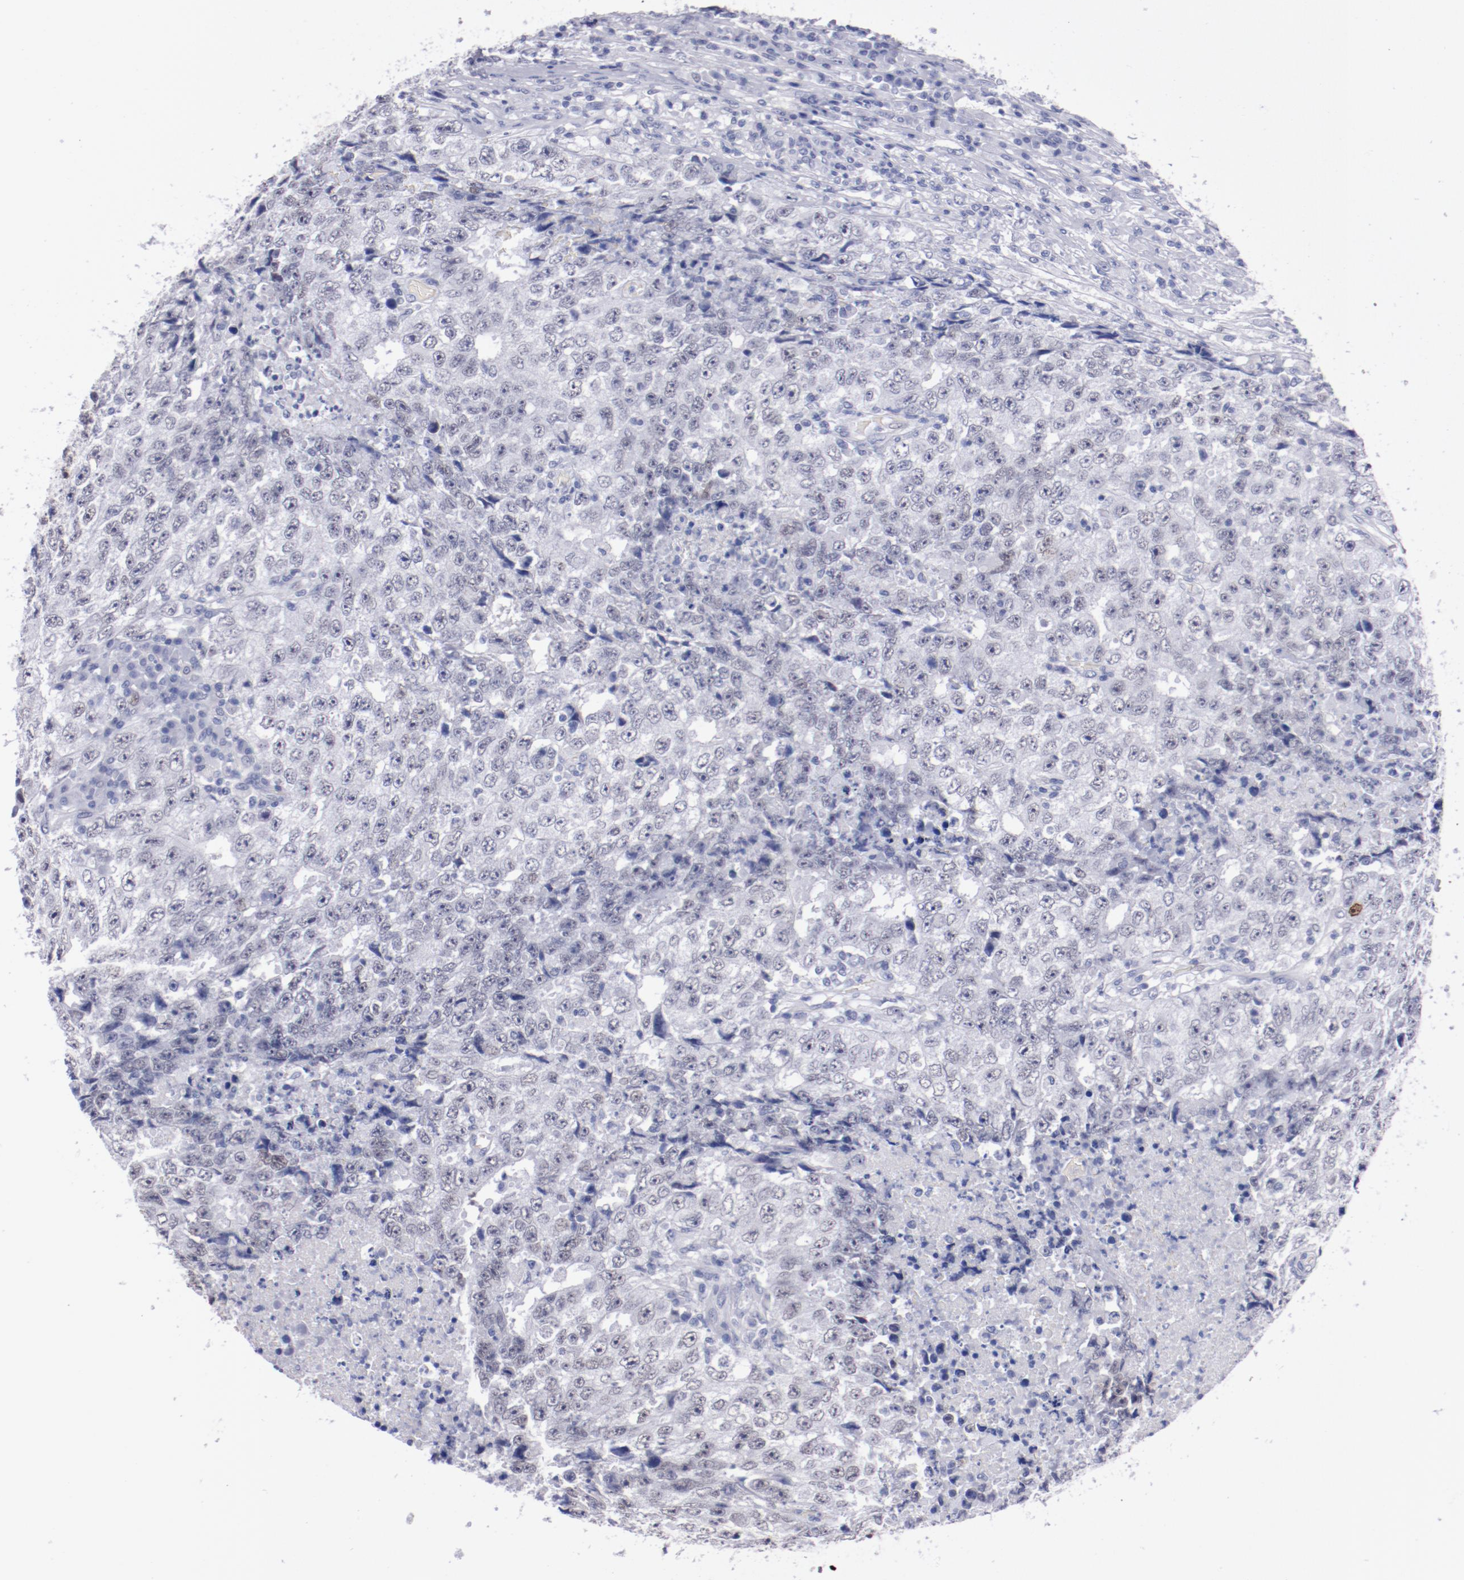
{"staining": {"intensity": "negative", "quantity": "none", "location": "none"}, "tissue": "testis cancer", "cell_type": "Tumor cells", "image_type": "cancer", "snomed": [{"axis": "morphology", "description": "Necrosis, NOS"}, {"axis": "morphology", "description": "Carcinoma, Embryonal, NOS"}, {"axis": "topography", "description": "Testis"}], "caption": "Tumor cells show no significant protein staining in testis cancer (embryonal carcinoma).", "gene": "HNF1B", "patient": {"sex": "male", "age": 19}}